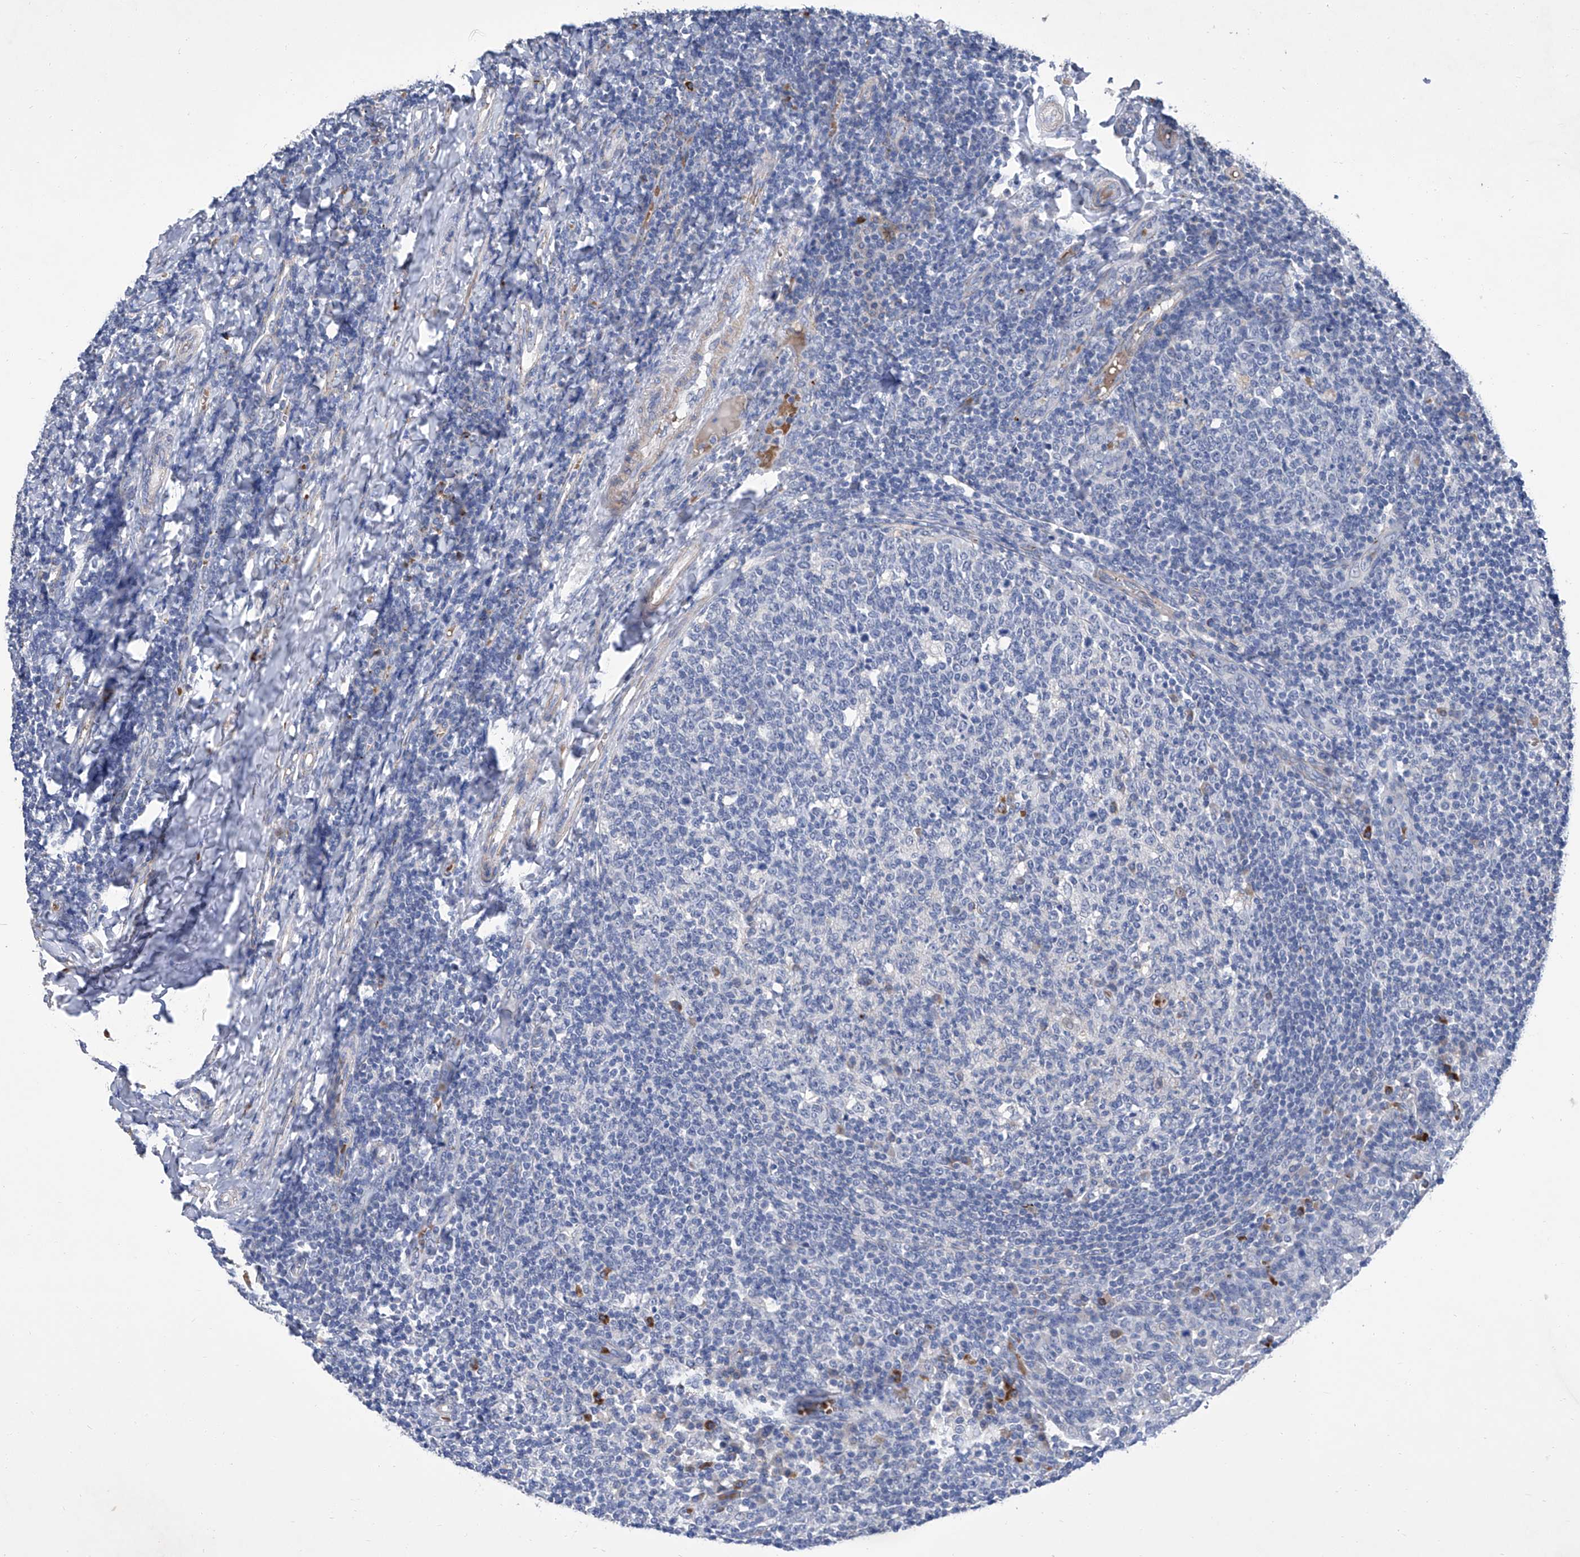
{"staining": {"intensity": "negative", "quantity": "none", "location": "none"}, "tissue": "tonsil", "cell_type": "Germinal center cells", "image_type": "normal", "snomed": [{"axis": "morphology", "description": "Normal tissue, NOS"}, {"axis": "topography", "description": "Tonsil"}], "caption": "Immunohistochemistry of normal human tonsil reveals no expression in germinal center cells. (Stains: DAB IHC with hematoxylin counter stain, Microscopy: brightfield microscopy at high magnification).", "gene": "GPT", "patient": {"sex": "female", "age": 19}}